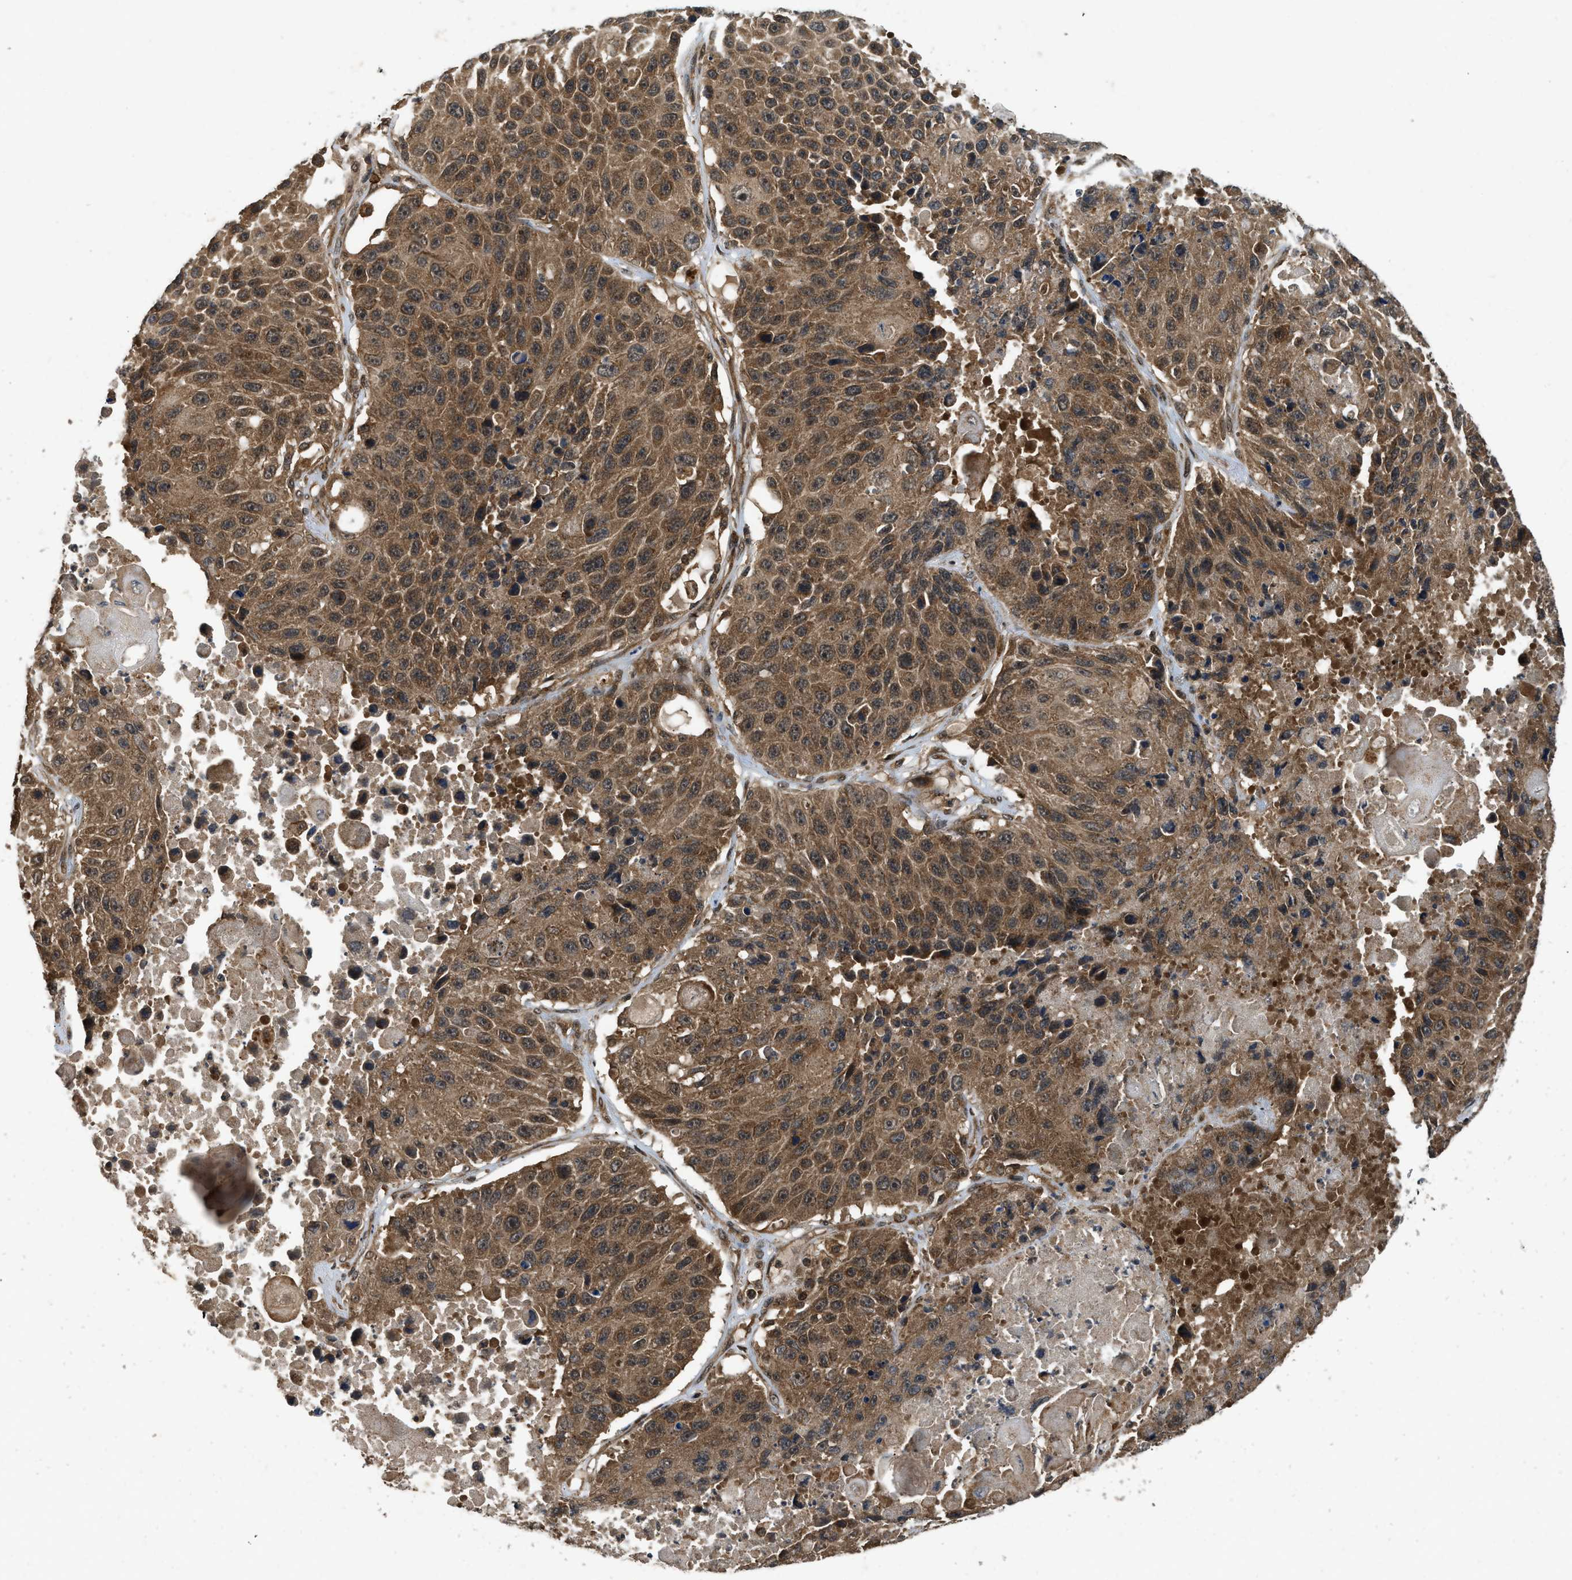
{"staining": {"intensity": "moderate", "quantity": ">75%", "location": "cytoplasmic/membranous"}, "tissue": "lung cancer", "cell_type": "Tumor cells", "image_type": "cancer", "snomed": [{"axis": "morphology", "description": "Squamous cell carcinoma, NOS"}, {"axis": "topography", "description": "Lung"}], "caption": "There is medium levels of moderate cytoplasmic/membranous expression in tumor cells of lung cancer, as demonstrated by immunohistochemical staining (brown color).", "gene": "RPS6KB1", "patient": {"sex": "male", "age": 61}}